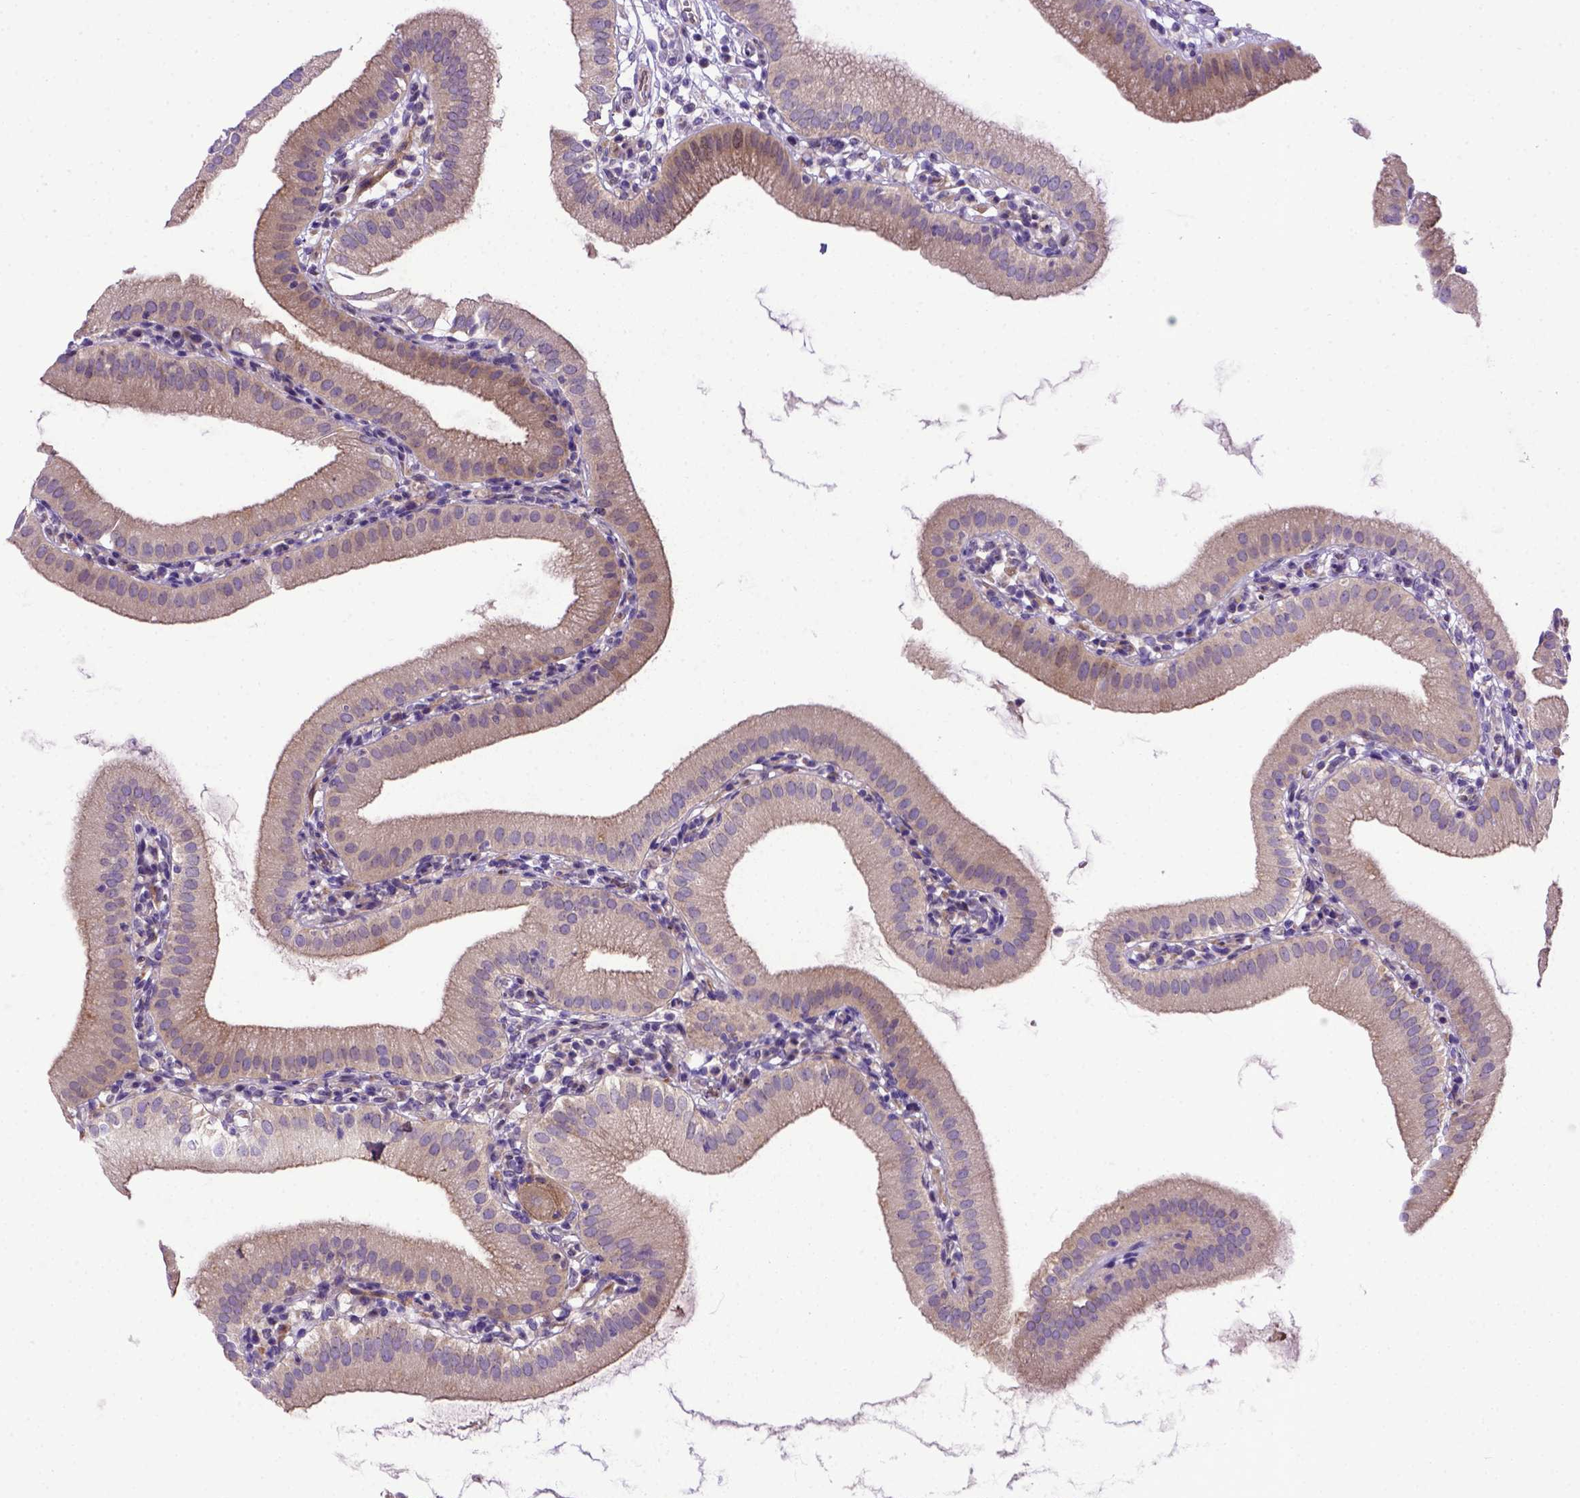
{"staining": {"intensity": "negative", "quantity": "none", "location": "none"}, "tissue": "gallbladder", "cell_type": "Glandular cells", "image_type": "normal", "snomed": [{"axis": "morphology", "description": "Normal tissue, NOS"}, {"axis": "topography", "description": "Gallbladder"}], "caption": "DAB (3,3'-diaminobenzidine) immunohistochemical staining of unremarkable gallbladder reveals no significant positivity in glandular cells.", "gene": "ADAM12", "patient": {"sex": "female", "age": 65}}